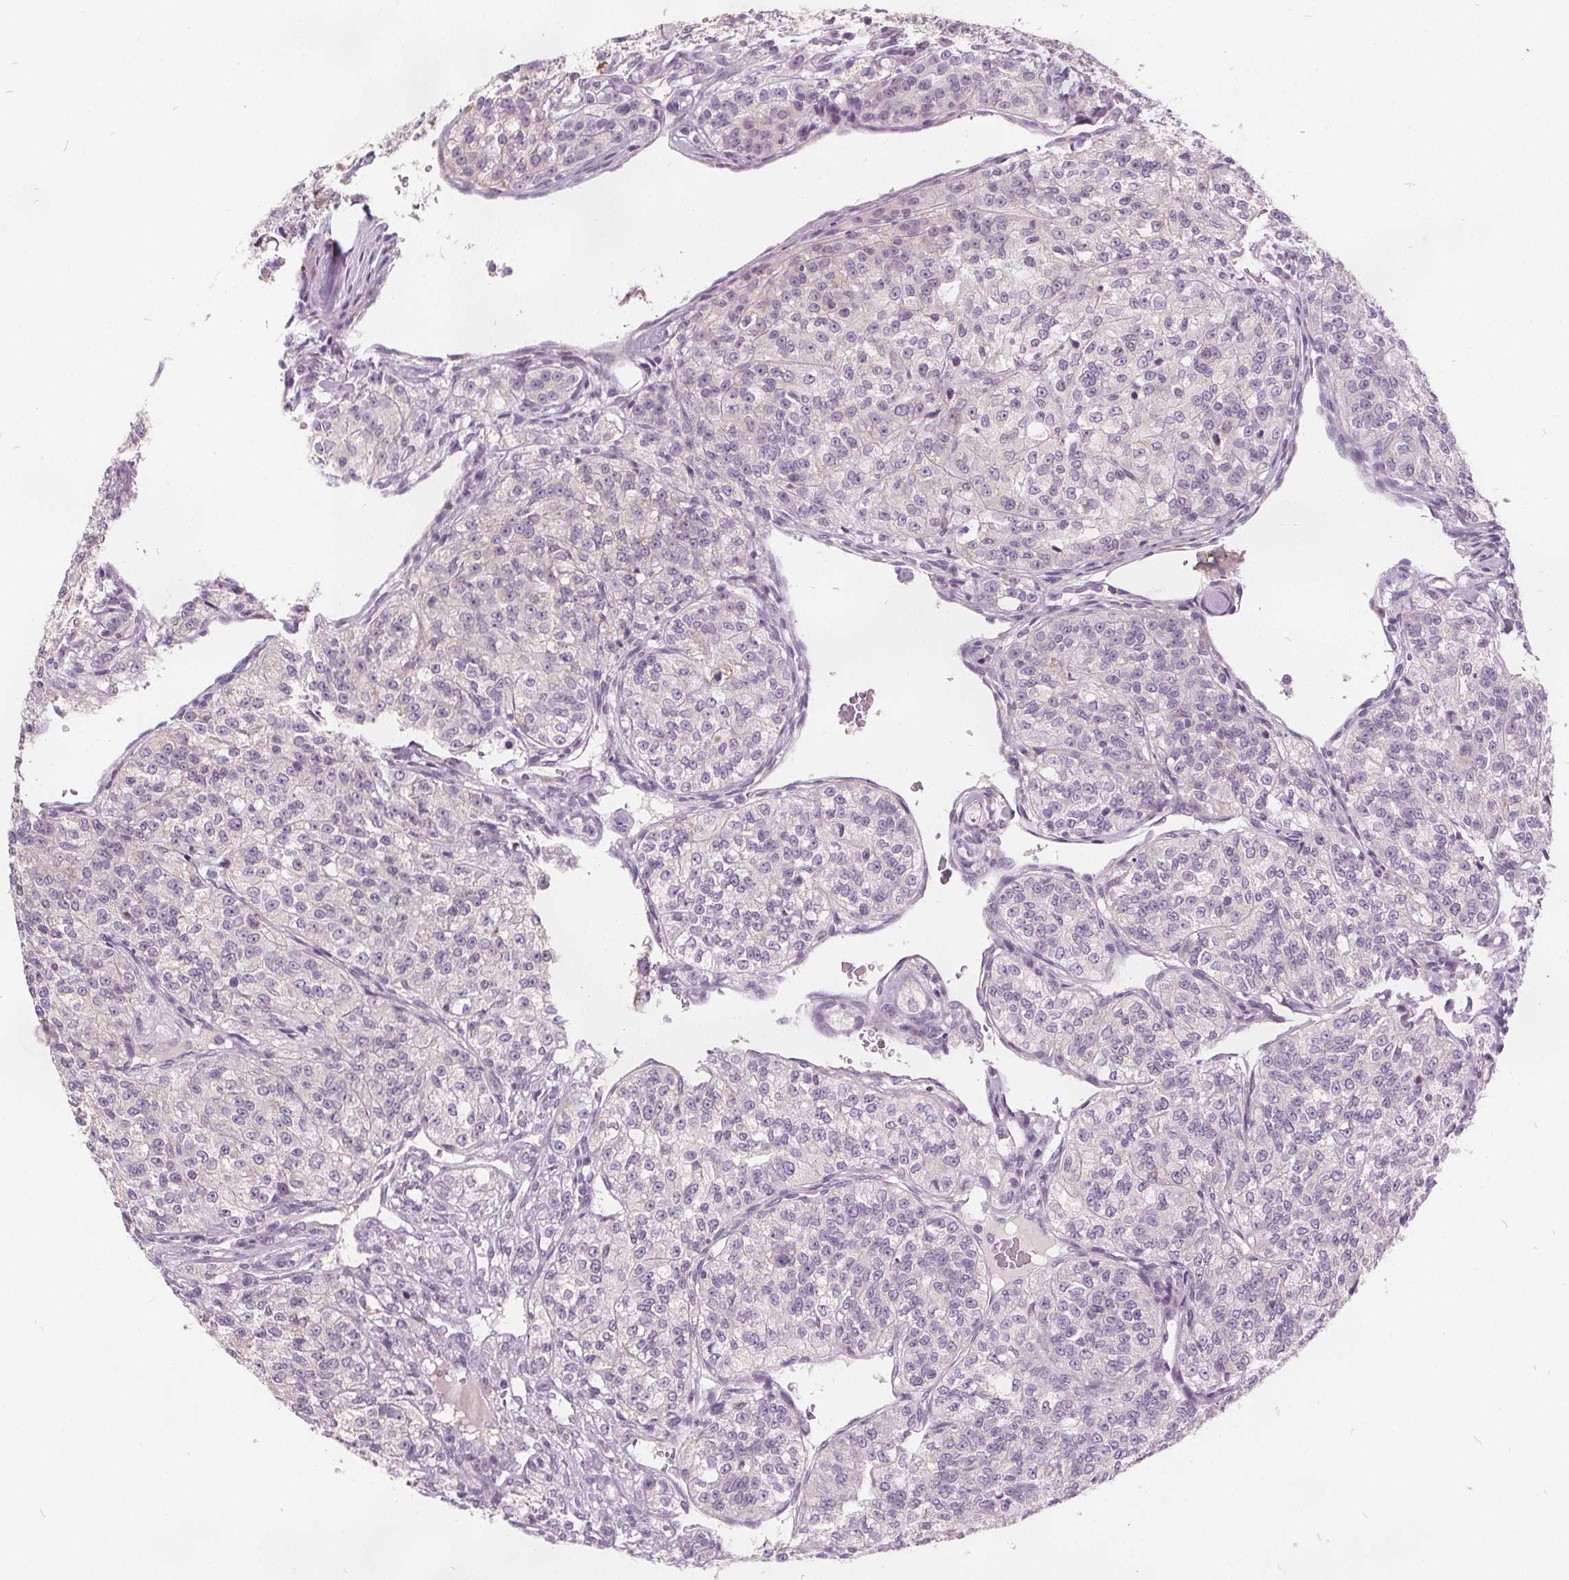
{"staining": {"intensity": "negative", "quantity": "none", "location": "none"}, "tissue": "renal cancer", "cell_type": "Tumor cells", "image_type": "cancer", "snomed": [{"axis": "morphology", "description": "Adenocarcinoma, NOS"}, {"axis": "topography", "description": "Kidney"}], "caption": "DAB (3,3'-diaminobenzidine) immunohistochemical staining of renal cancer (adenocarcinoma) exhibits no significant expression in tumor cells. Brightfield microscopy of IHC stained with DAB (3,3'-diaminobenzidine) (brown) and hematoxylin (blue), captured at high magnification.", "gene": "ACOX2", "patient": {"sex": "female", "age": 63}}